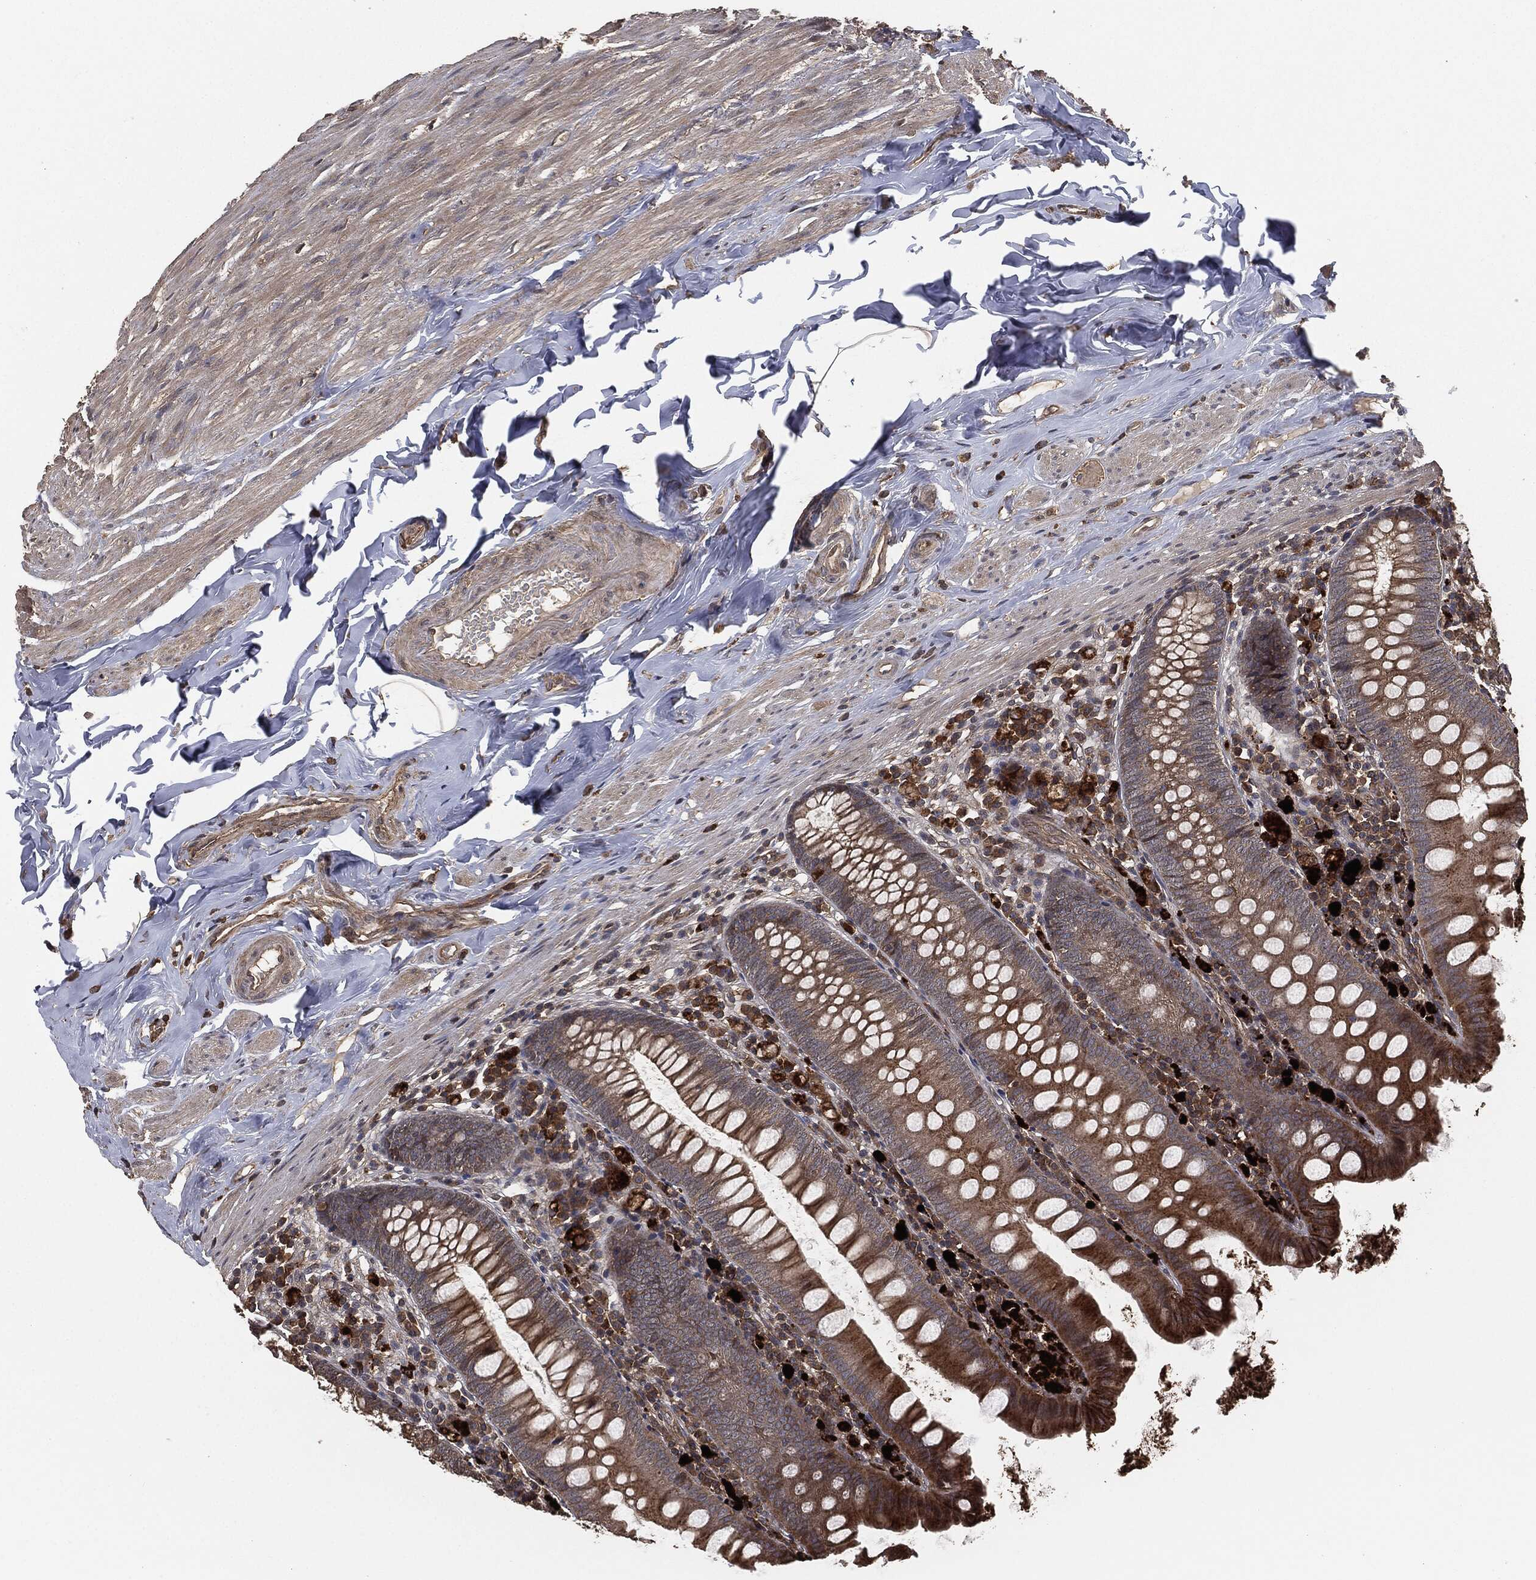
{"staining": {"intensity": "moderate", "quantity": "<25%", "location": "cytoplasmic/membranous"}, "tissue": "appendix", "cell_type": "Glandular cells", "image_type": "normal", "snomed": [{"axis": "morphology", "description": "Normal tissue, NOS"}, {"axis": "topography", "description": "Appendix"}], "caption": "Protein staining shows moderate cytoplasmic/membranous expression in about <25% of glandular cells in normal appendix. (DAB (3,3'-diaminobenzidine) IHC, brown staining for protein, blue staining for nuclei).", "gene": "ERBIN", "patient": {"sex": "female", "age": 82}}